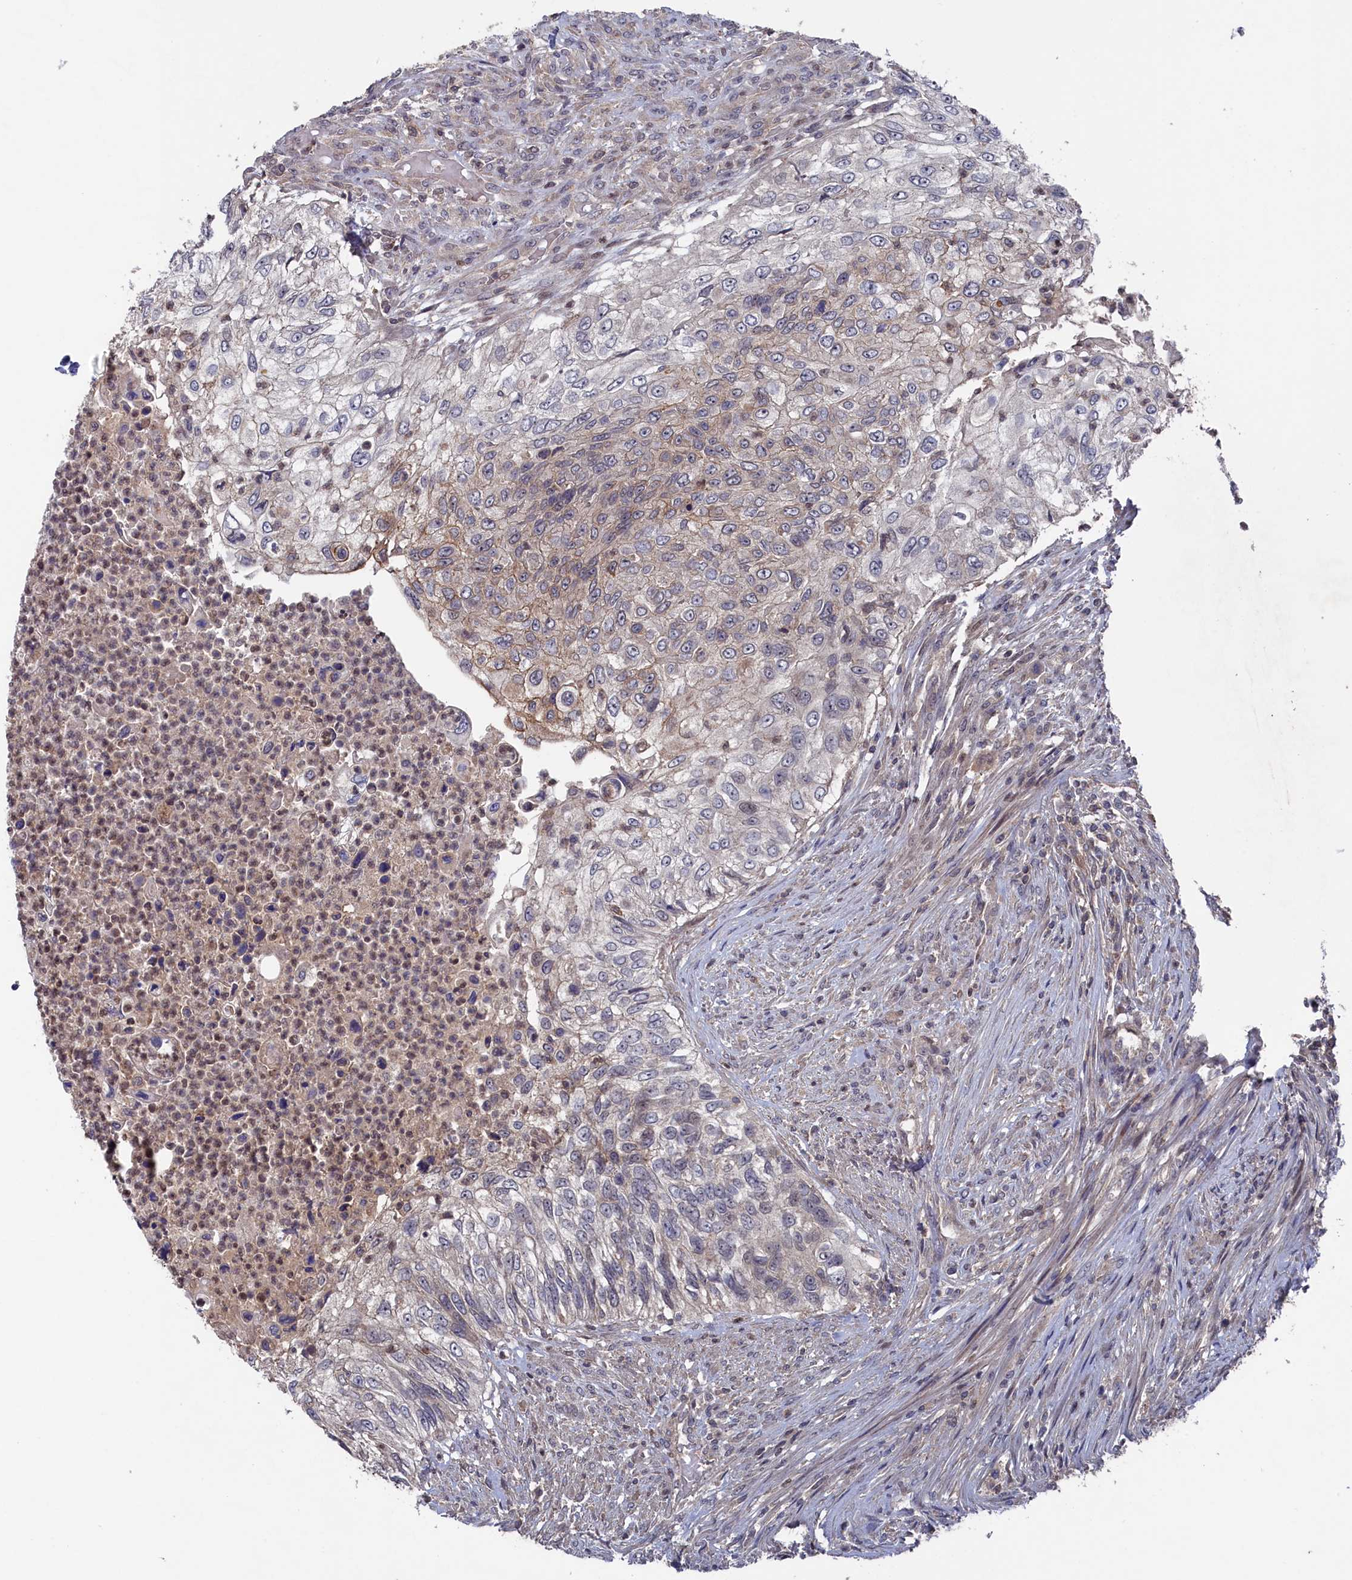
{"staining": {"intensity": "negative", "quantity": "none", "location": "none"}, "tissue": "urothelial cancer", "cell_type": "Tumor cells", "image_type": "cancer", "snomed": [{"axis": "morphology", "description": "Urothelial carcinoma, High grade"}, {"axis": "topography", "description": "Urinary bladder"}], "caption": "IHC histopathology image of urothelial carcinoma (high-grade) stained for a protein (brown), which exhibits no positivity in tumor cells.", "gene": "TMC5", "patient": {"sex": "female", "age": 60}}